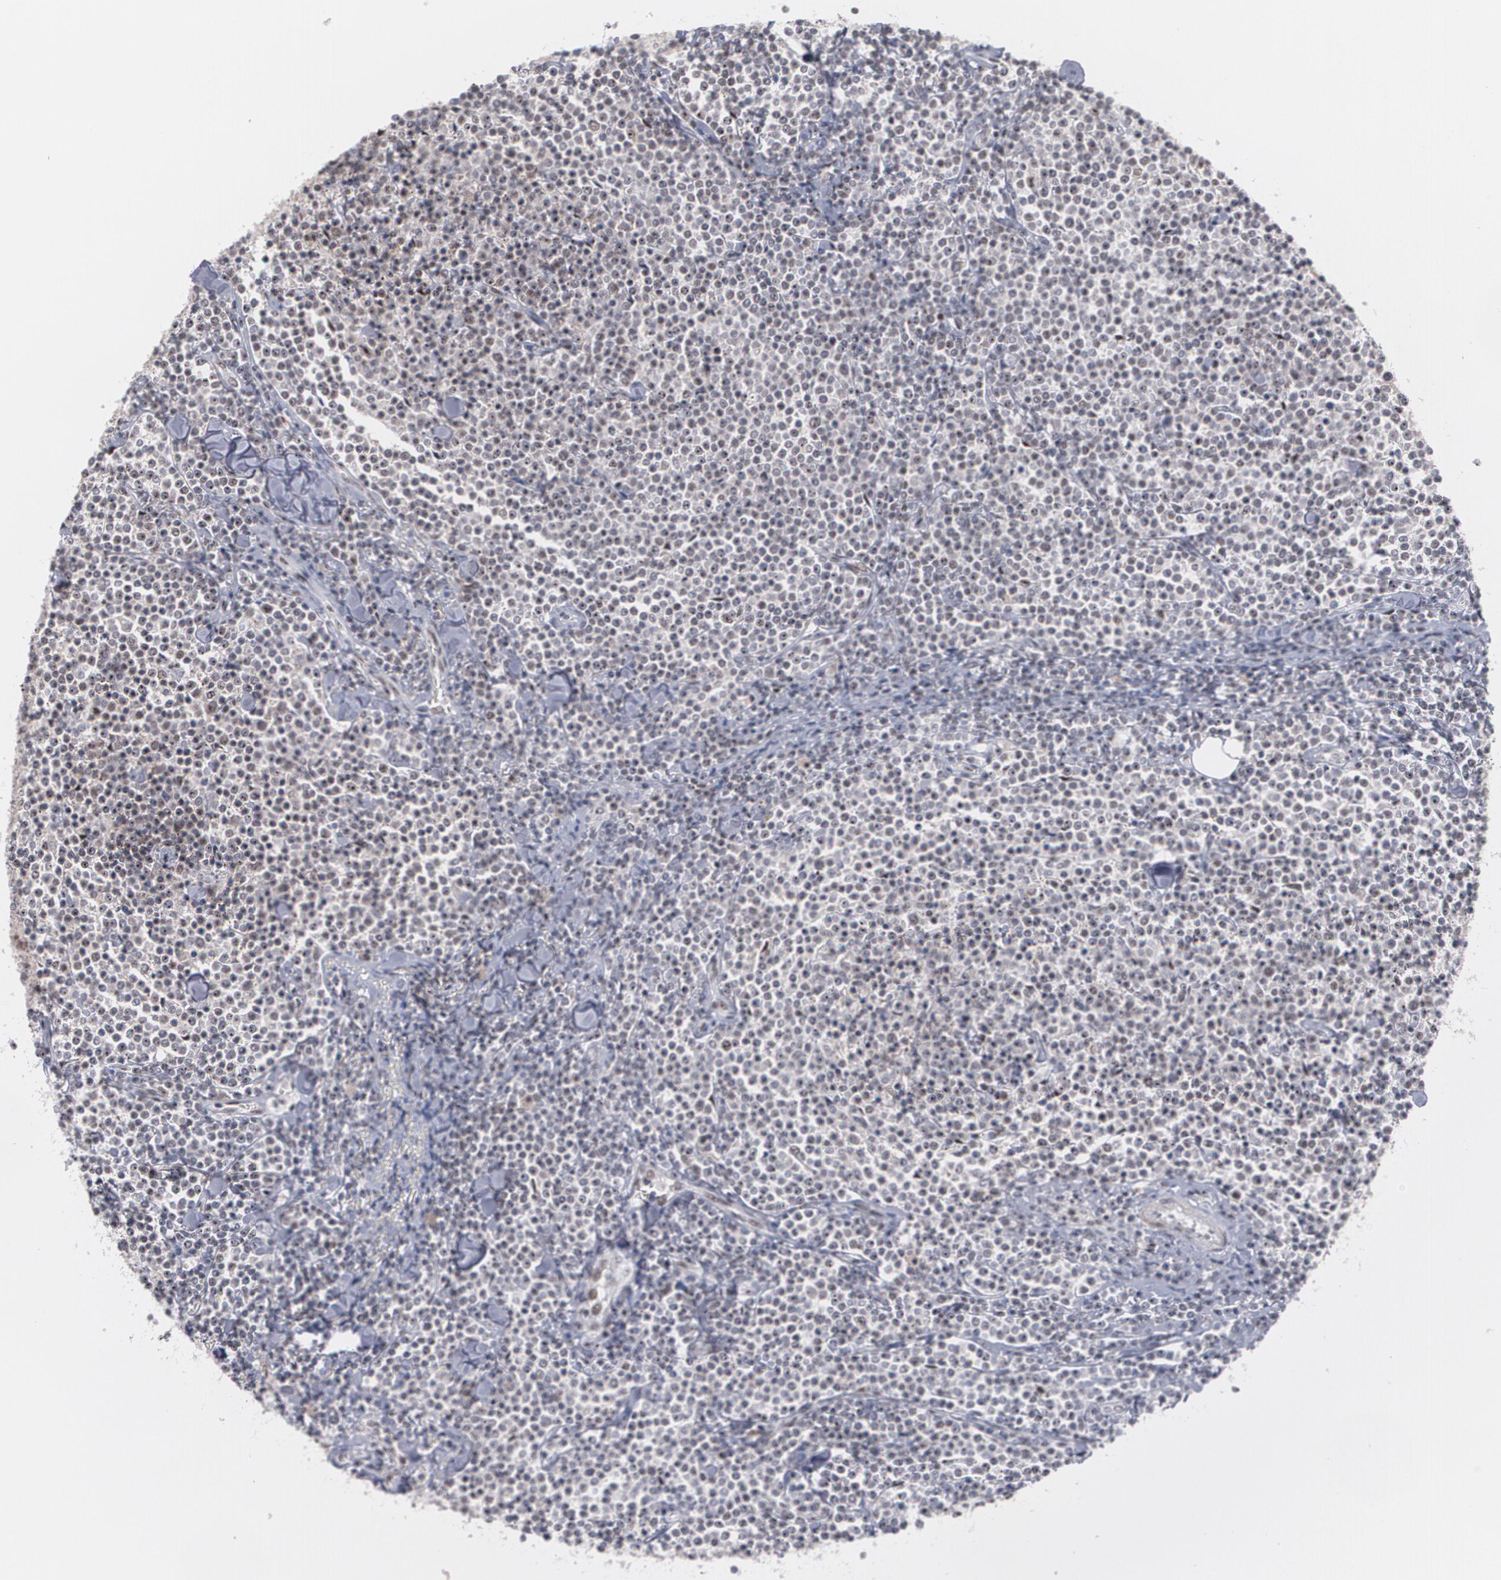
{"staining": {"intensity": "weak", "quantity": "<25%", "location": "nuclear"}, "tissue": "lymphoma", "cell_type": "Tumor cells", "image_type": "cancer", "snomed": [{"axis": "morphology", "description": "Malignant lymphoma, non-Hodgkin's type, Low grade"}, {"axis": "topography", "description": "Soft tissue"}], "caption": "A photomicrograph of malignant lymphoma, non-Hodgkin's type (low-grade) stained for a protein demonstrates no brown staining in tumor cells. The staining was performed using DAB to visualize the protein expression in brown, while the nuclei were stained in blue with hematoxylin (Magnification: 20x).", "gene": "ZNF234", "patient": {"sex": "male", "age": 92}}